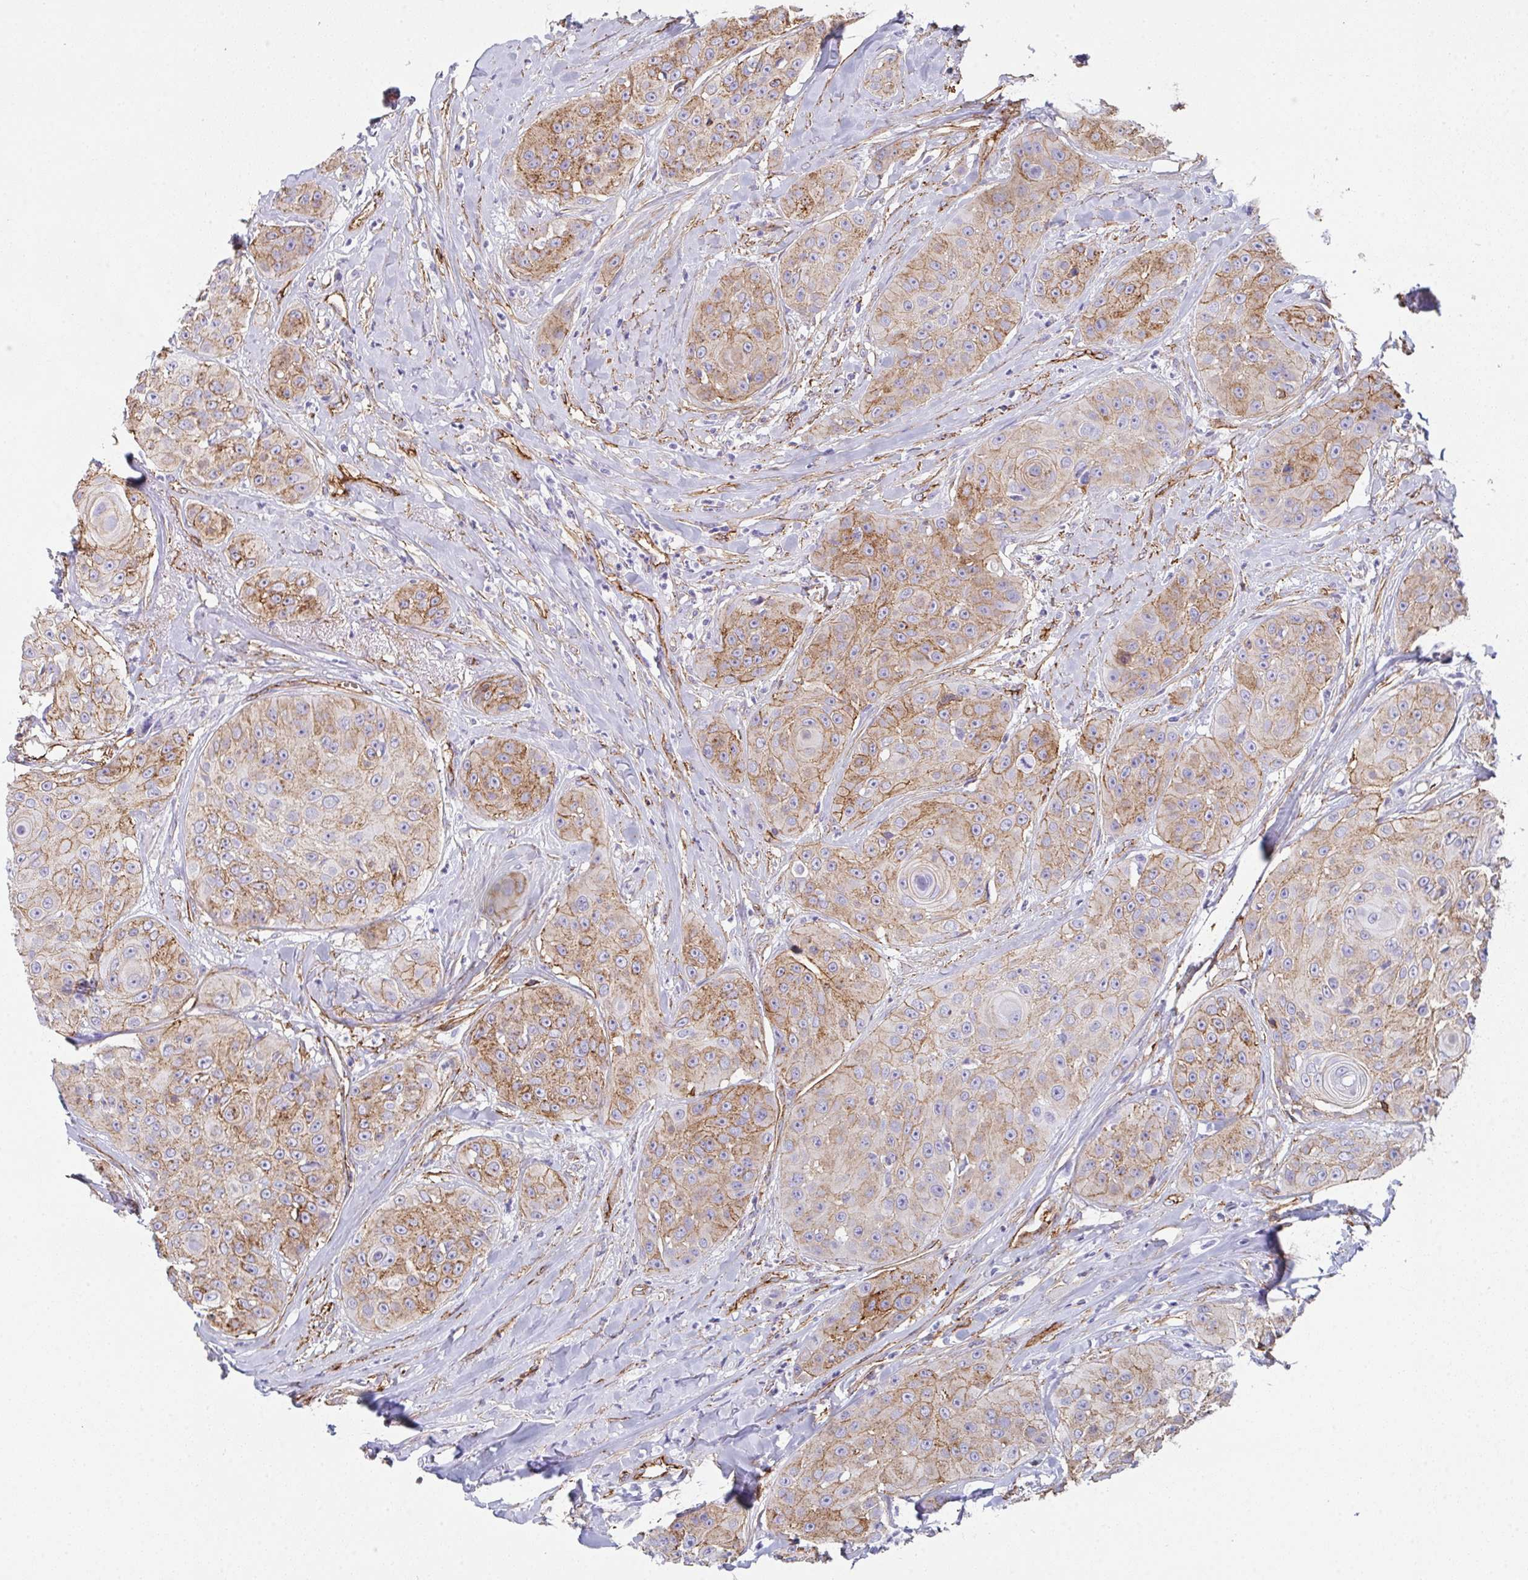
{"staining": {"intensity": "moderate", "quantity": ">75%", "location": "cytoplasmic/membranous"}, "tissue": "head and neck cancer", "cell_type": "Tumor cells", "image_type": "cancer", "snomed": [{"axis": "morphology", "description": "Squamous cell carcinoma, NOS"}, {"axis": "topography", "description": "Head-Neck"}], "caption": "Head and neck squamous cell carcinoma tissue shows moderate cytoplasmic/membranous expression in about >75% of tumor cells, visualized by immunohistochemistry. (IHC, brightfield microscopy, high magnification).", "gene": "DBN1", "patient": {"sex": "male", "age": 83}}